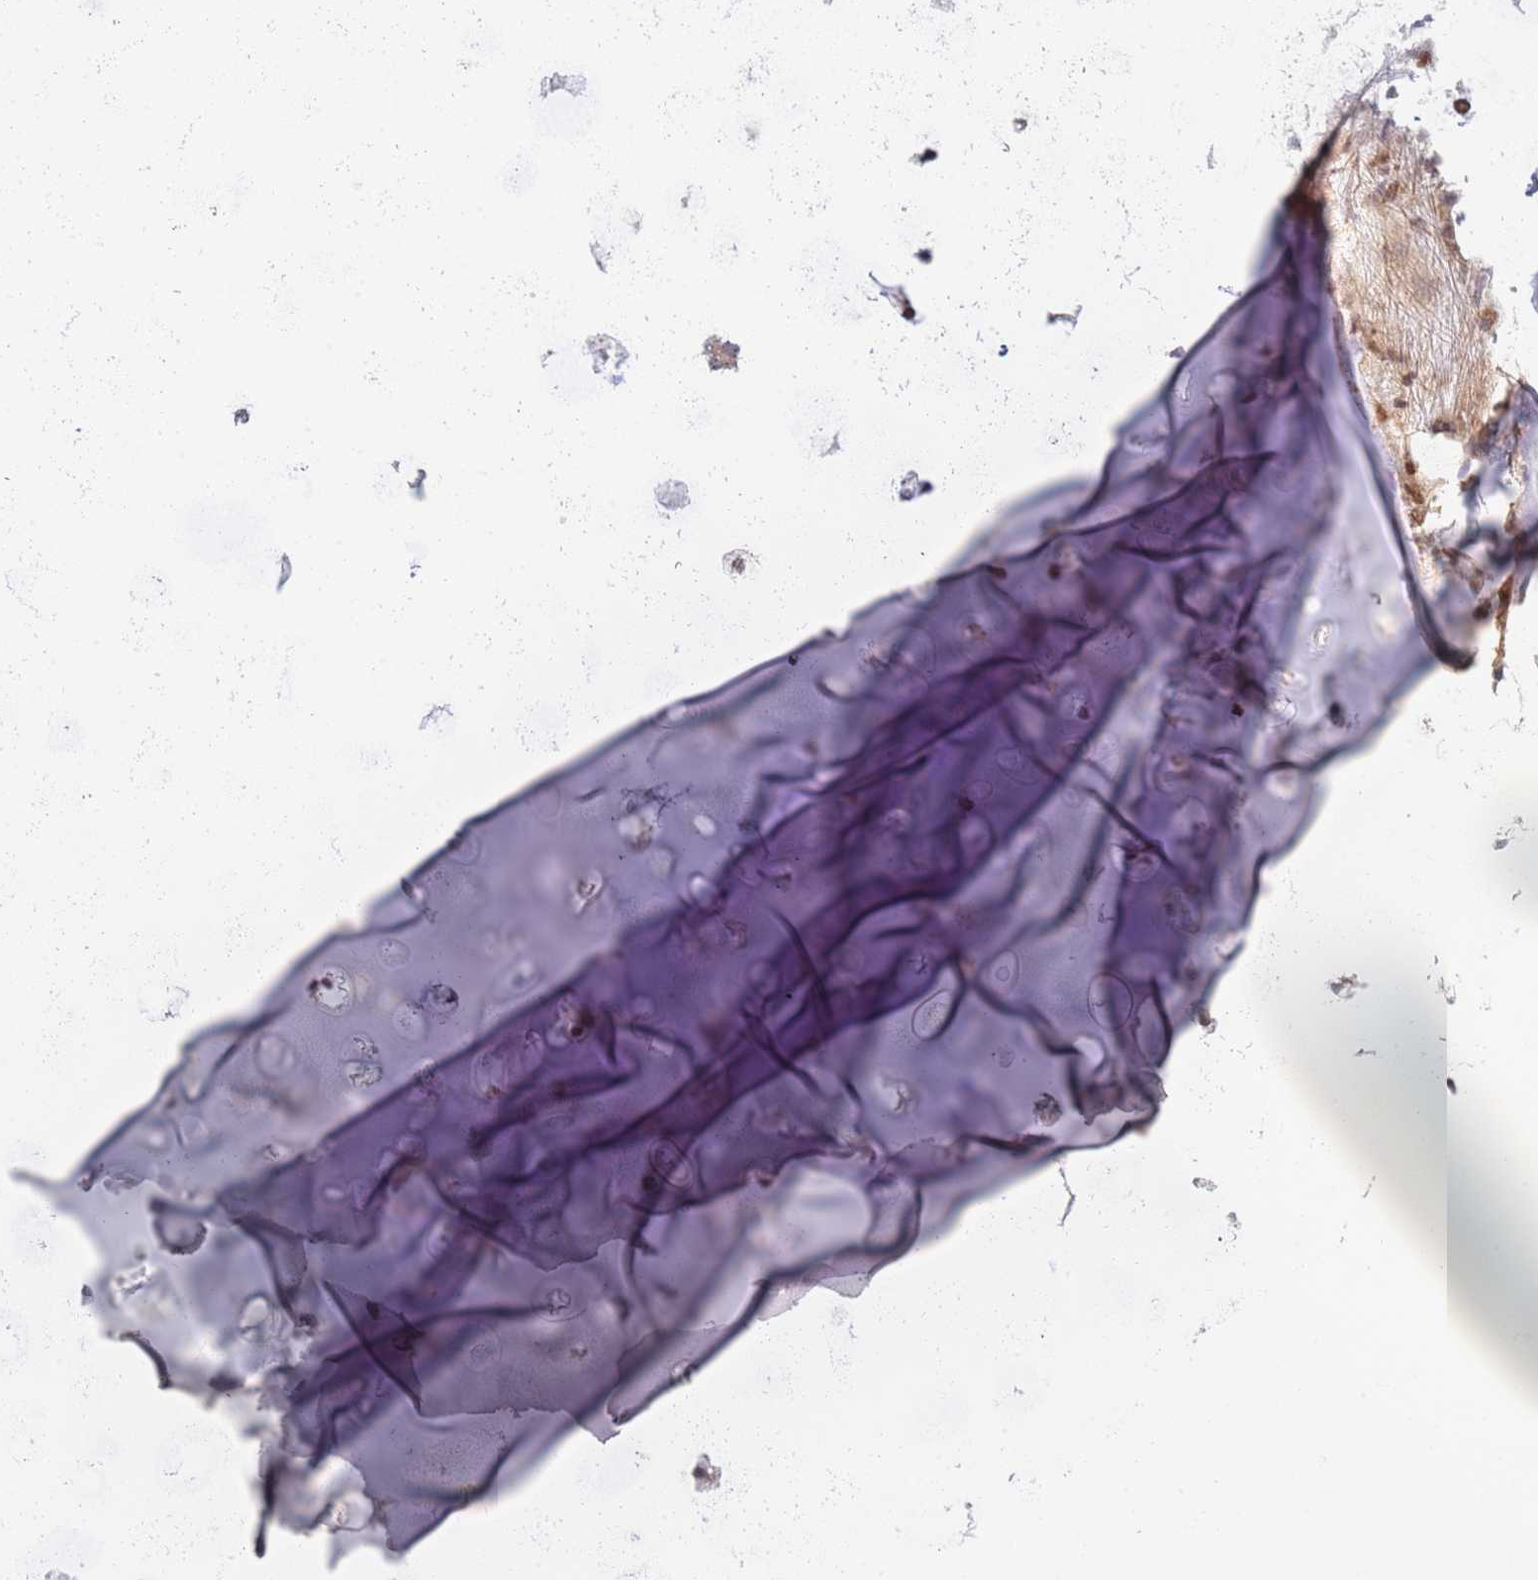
{"staining": {"intensity": "negative", "quantity": "none", "location": "none"}, "tissue": "adipose tissue", "cell_type": "Adipocytes", "image_type": "normal", "snomed": [{"axis": "morphology", "description": "Normal tissue, NOS"}, {"axis": "topography", "description": "Cartilage tissue"}, {"axis": "topography", "description": "Bronchus"}], "caption": "Immunohistochemistry photomicrograph of benign adipose tissue stained for a protein (brown), which reveals no positivity in adipocytes.", "gene": "SYNDIG1L", "patient": {"sex": "male", "age": 56}}